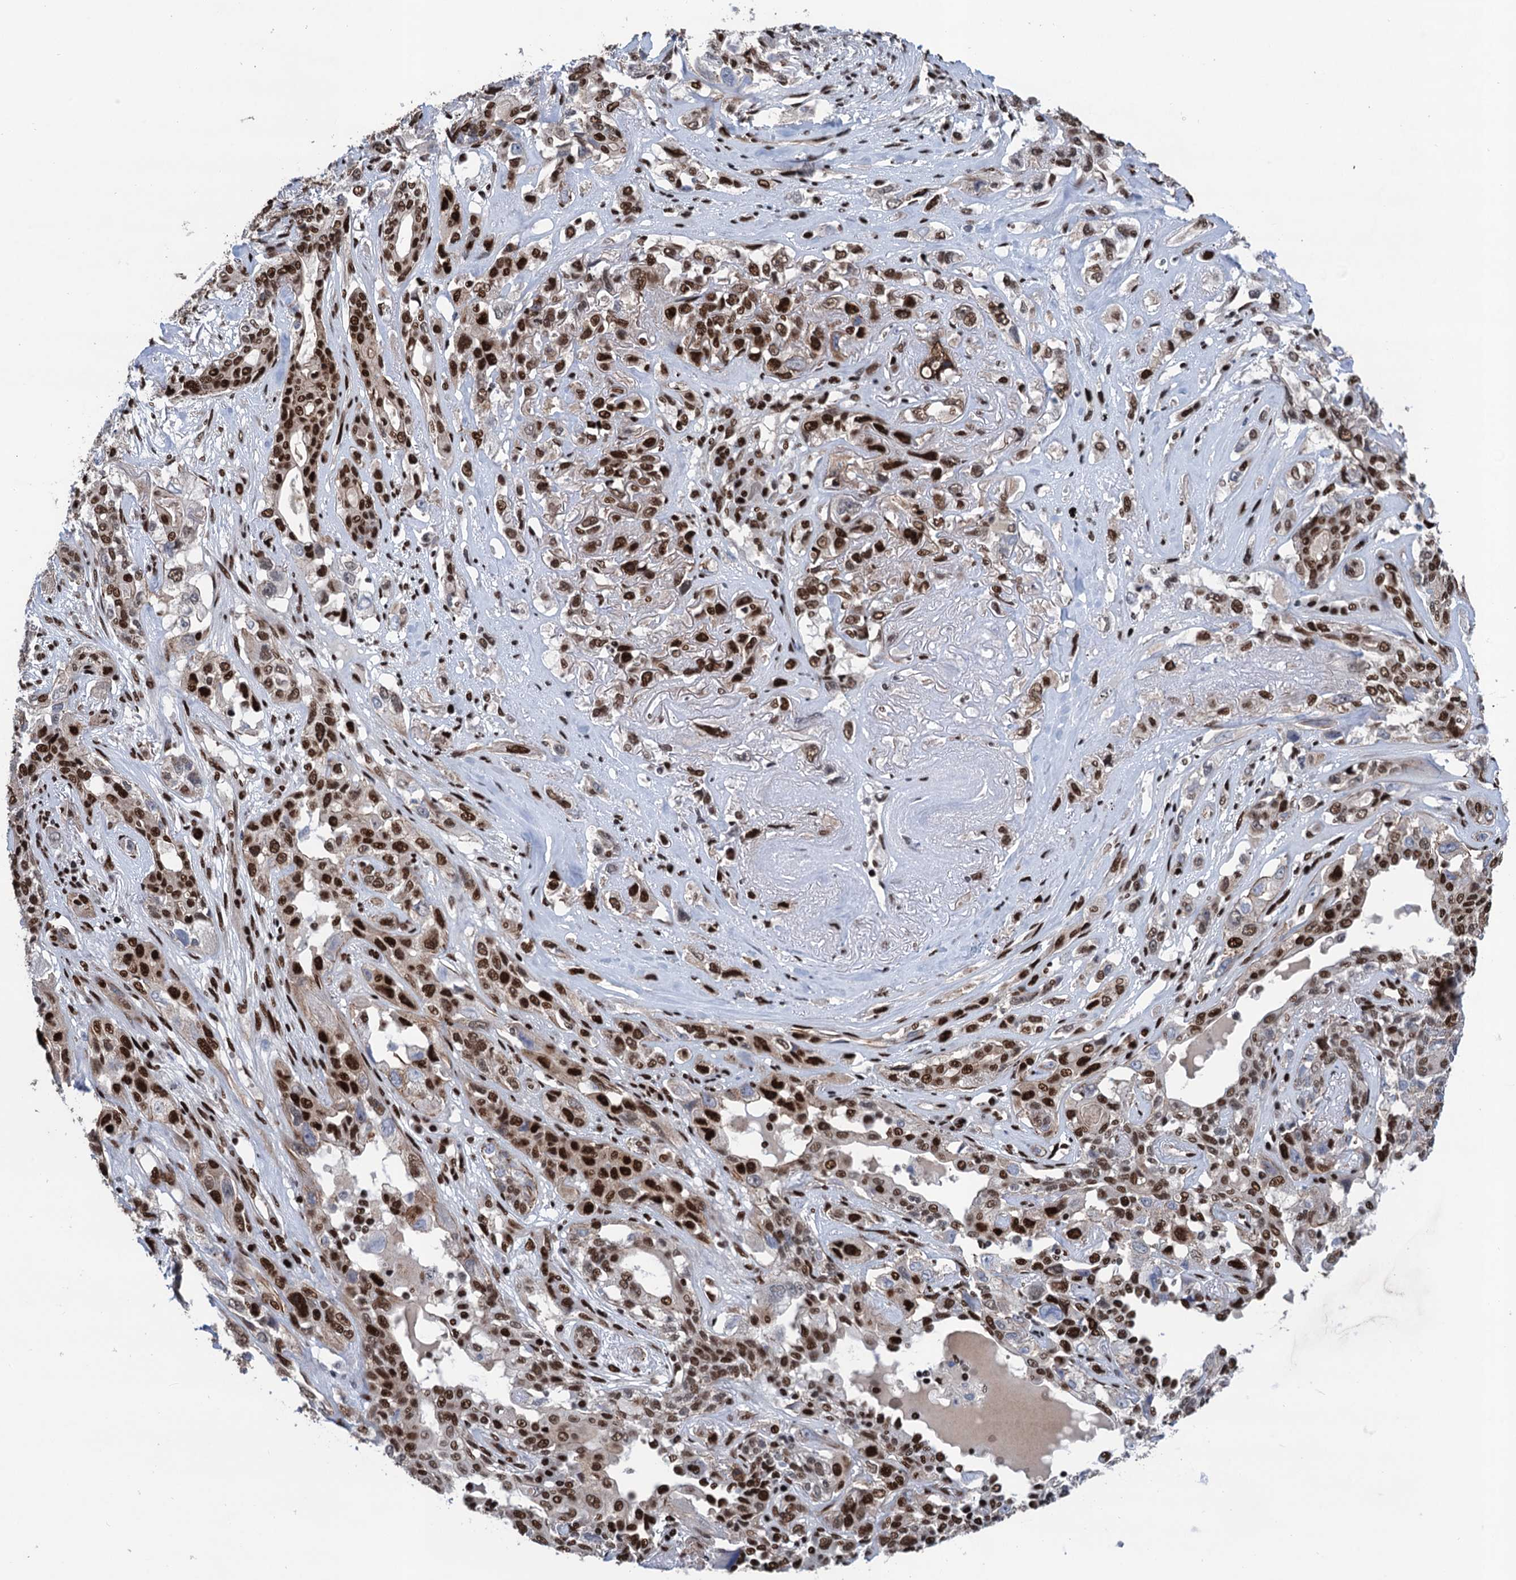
{"staining": {"intensity": "moderate", "quantity": ">75%", "location": "nuclear"}, "tissue": "lung cancer", "cell_type": "Tumor cells", "image_type": "cancer", "snomed": [{"axis": "morphology", "description": "Squamous cell carcinoma, NOS"}, {"axis": "topography", "description": "Lung"}], "caption": "The photomicrograph shows a brown stain indicating the presence of a protein in the nuclear of tumor cells in lung cancer (squamous cell carcinoma).", "gene": "PPP4R1", "patient": {"sex": "female", "age": 70}}